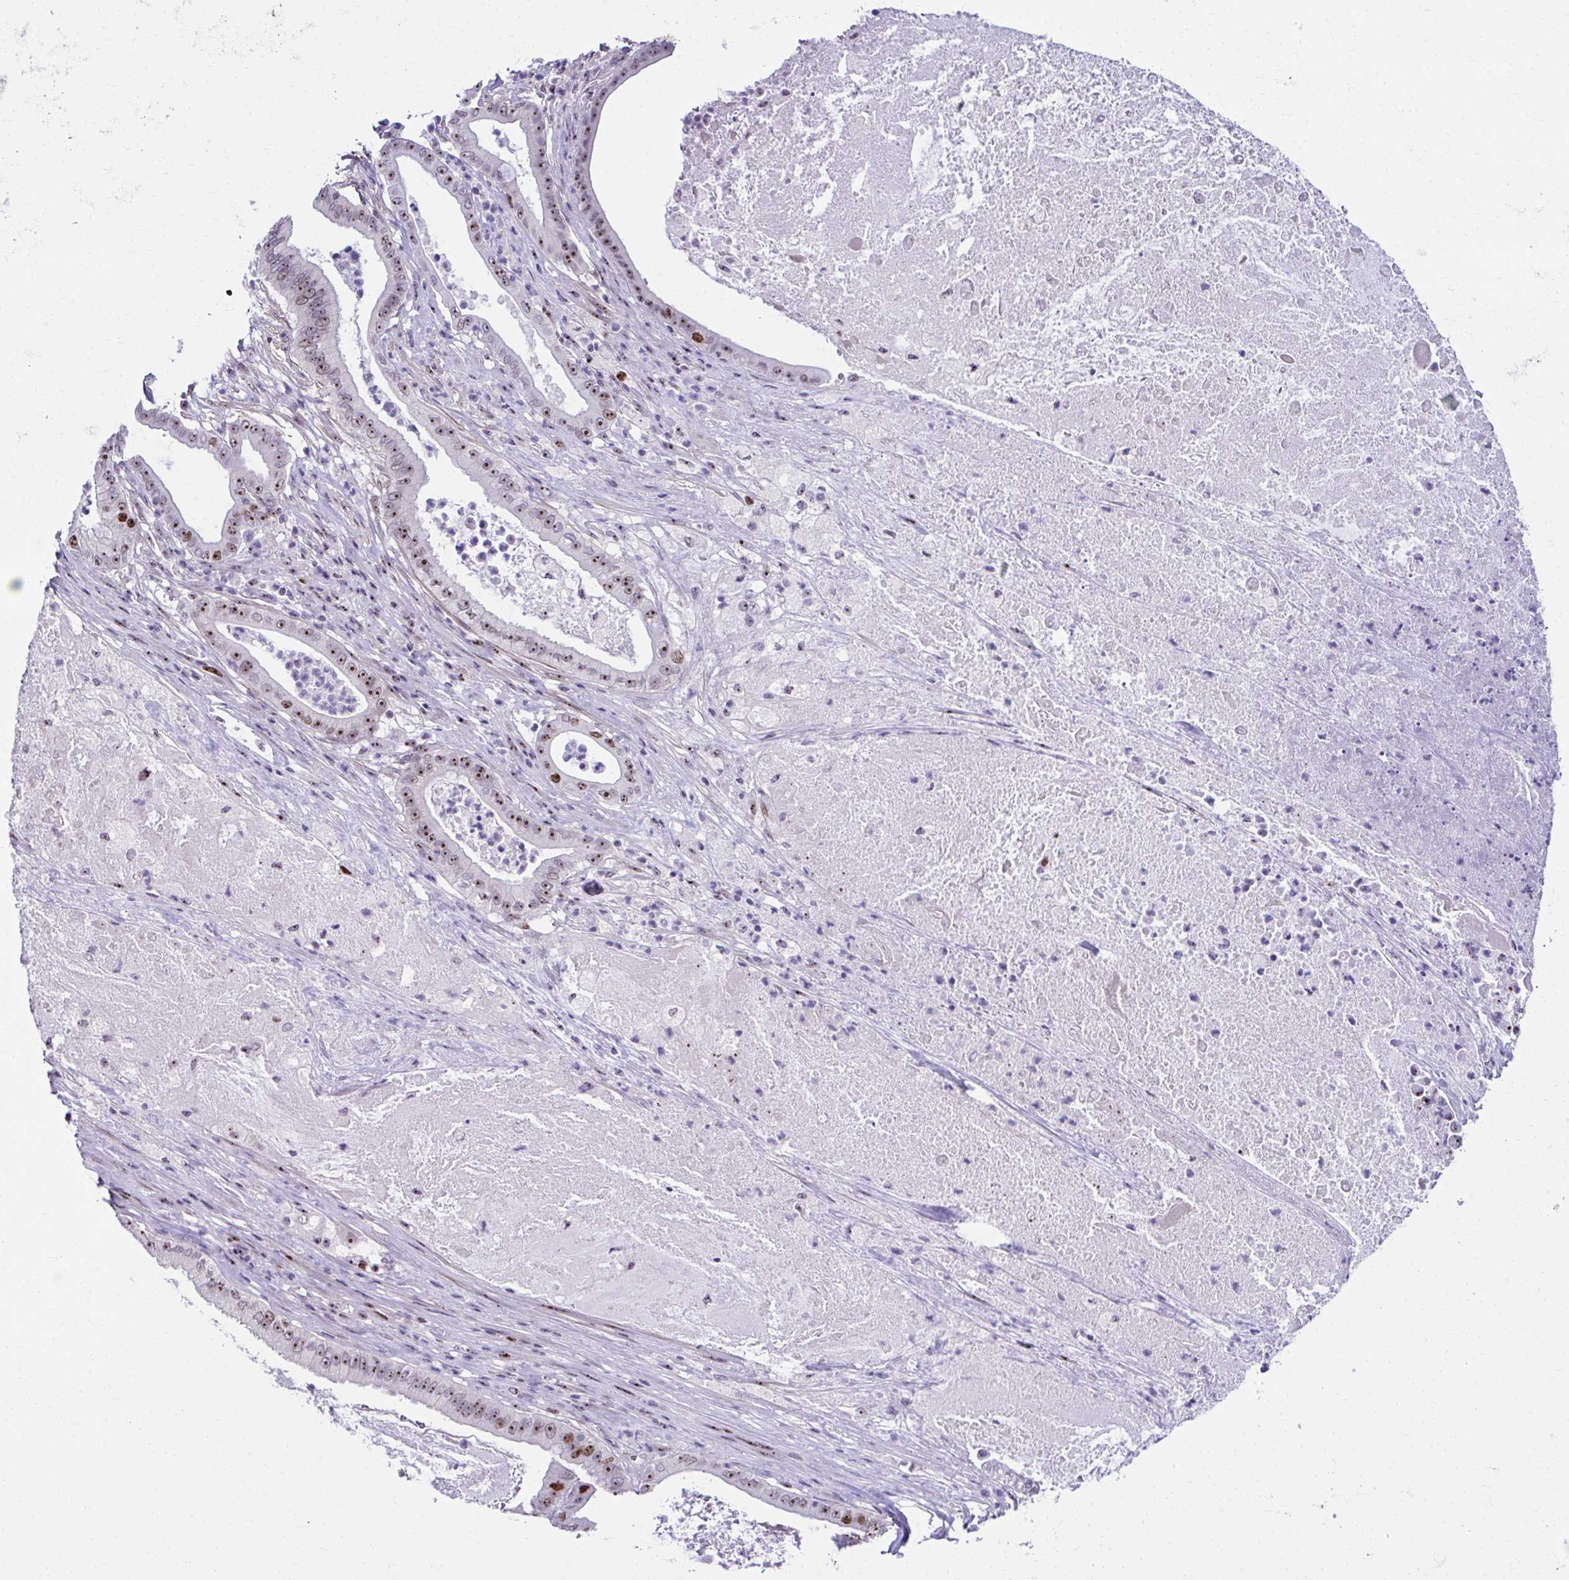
{"staining": {"intensity": "strong", "quantity": "25%-75%", "location": "nuclear"}, "tissue": "pancreatic cancer", "cell_type": "Tumor cells", "image_type": "cancer", "snomed": [{"axis": "morphology", "description": "Adenocarcinoma, NOS"}, {"axis": "topography", "description": "Pancreas"}], "caption": "Pancreatic cancer (adenocarcinoma) stained with DAB immunohistochemistry (IHC) shows high levels of strong nuclear positivity in approximately 25%-75% of tumor cells.", "gene": "CEP72", "patient": {"sex": "male", "age": 71}}